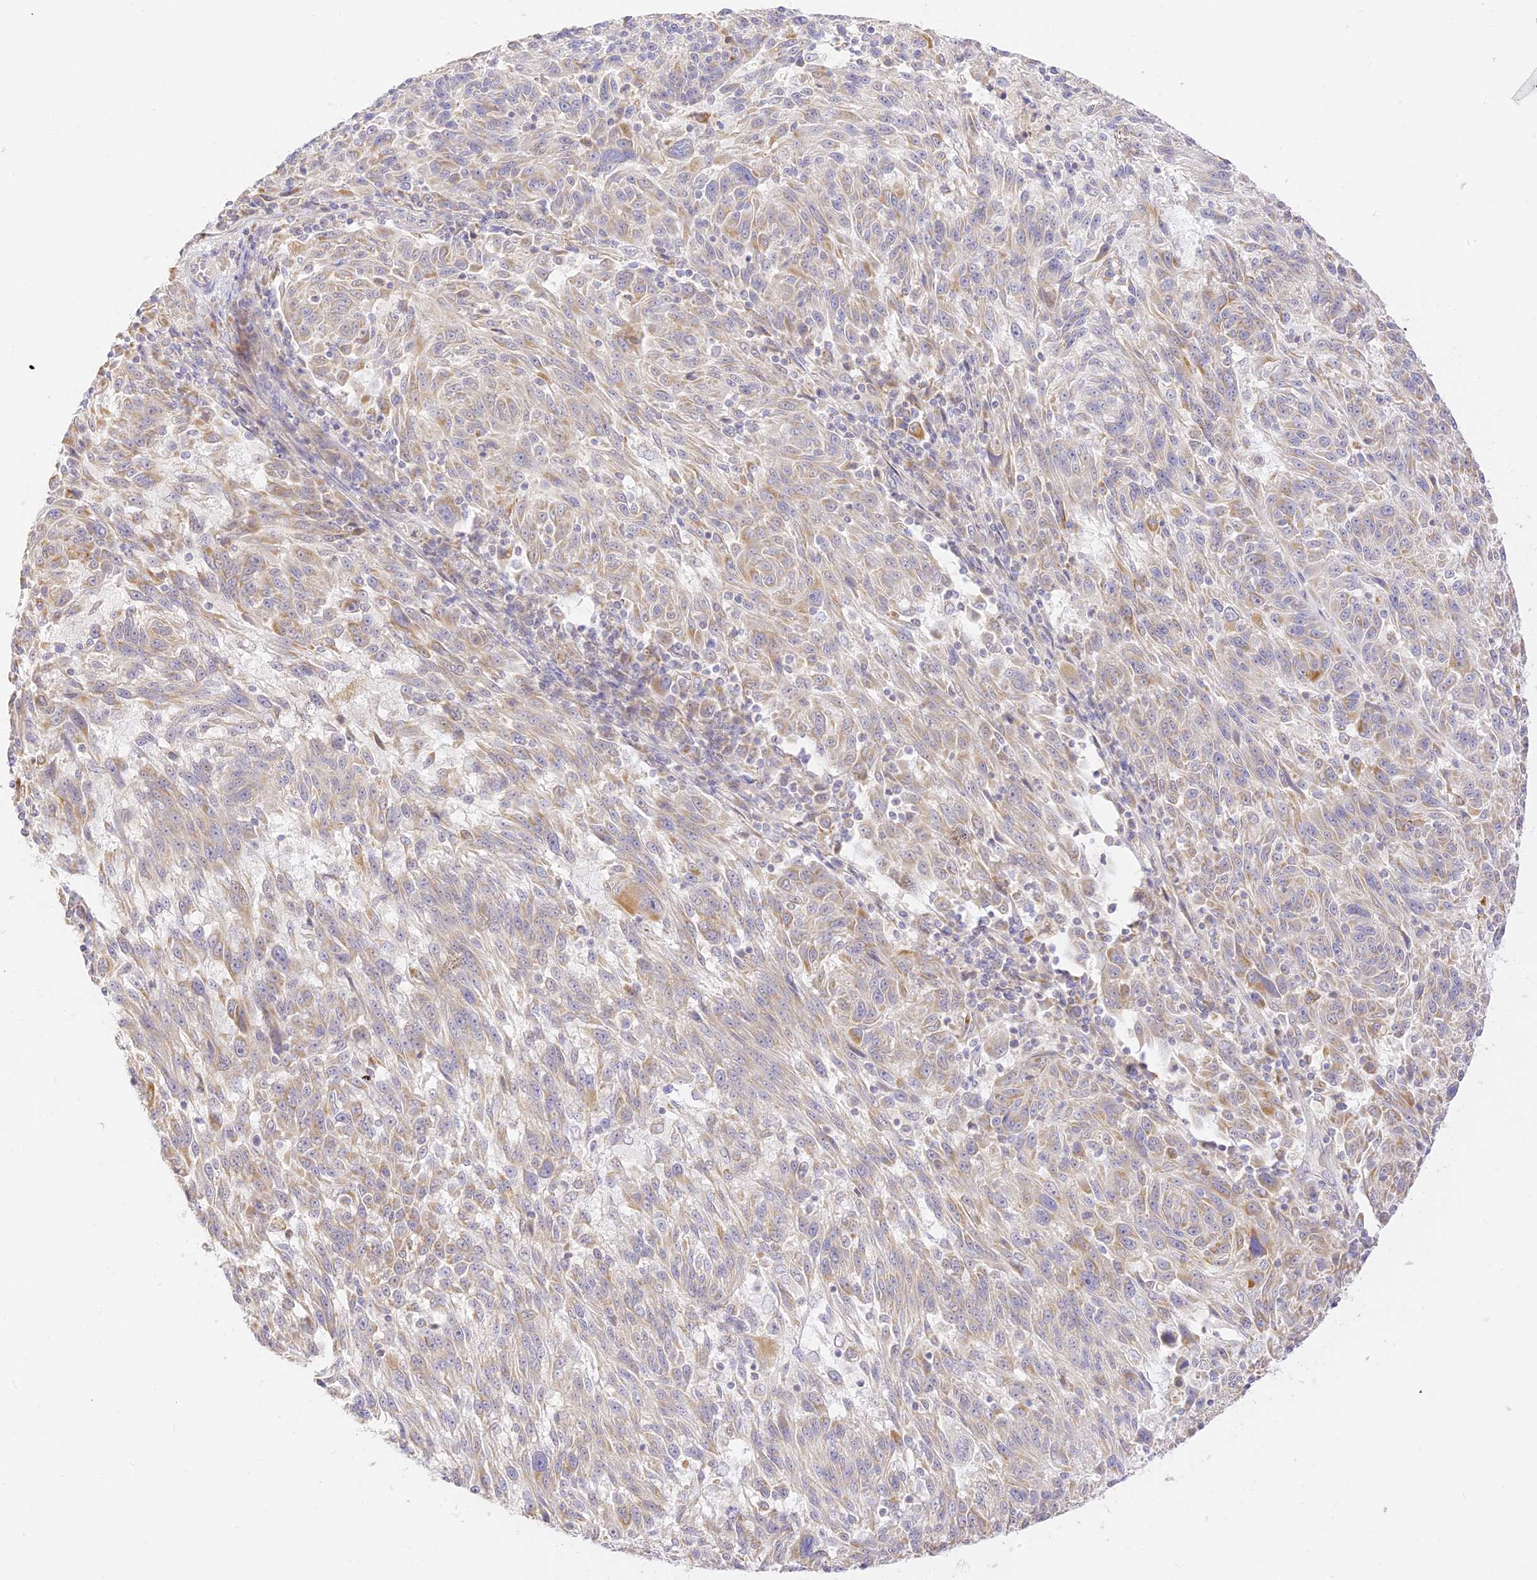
{"staining": {"intensity": "weak", "quantity": "25%-75%", "location": "cytoplasmic/membranous"}, "tissue": "melanoma", "cell_type": "Tumor cells", "image_type": "cancer", "snomed": [{"axis": "morphology", "description": "Malignant melanoma, NOS"}, {"axis": "topography", "description": "Skin"}], "caption": "Weak cytoplasmic/membranous protein staining is present in about 25%-75% of tumor cells in malignant melanoma.", "gene": "LRRC15", "patient": {"sex": "male", "age": 53}}